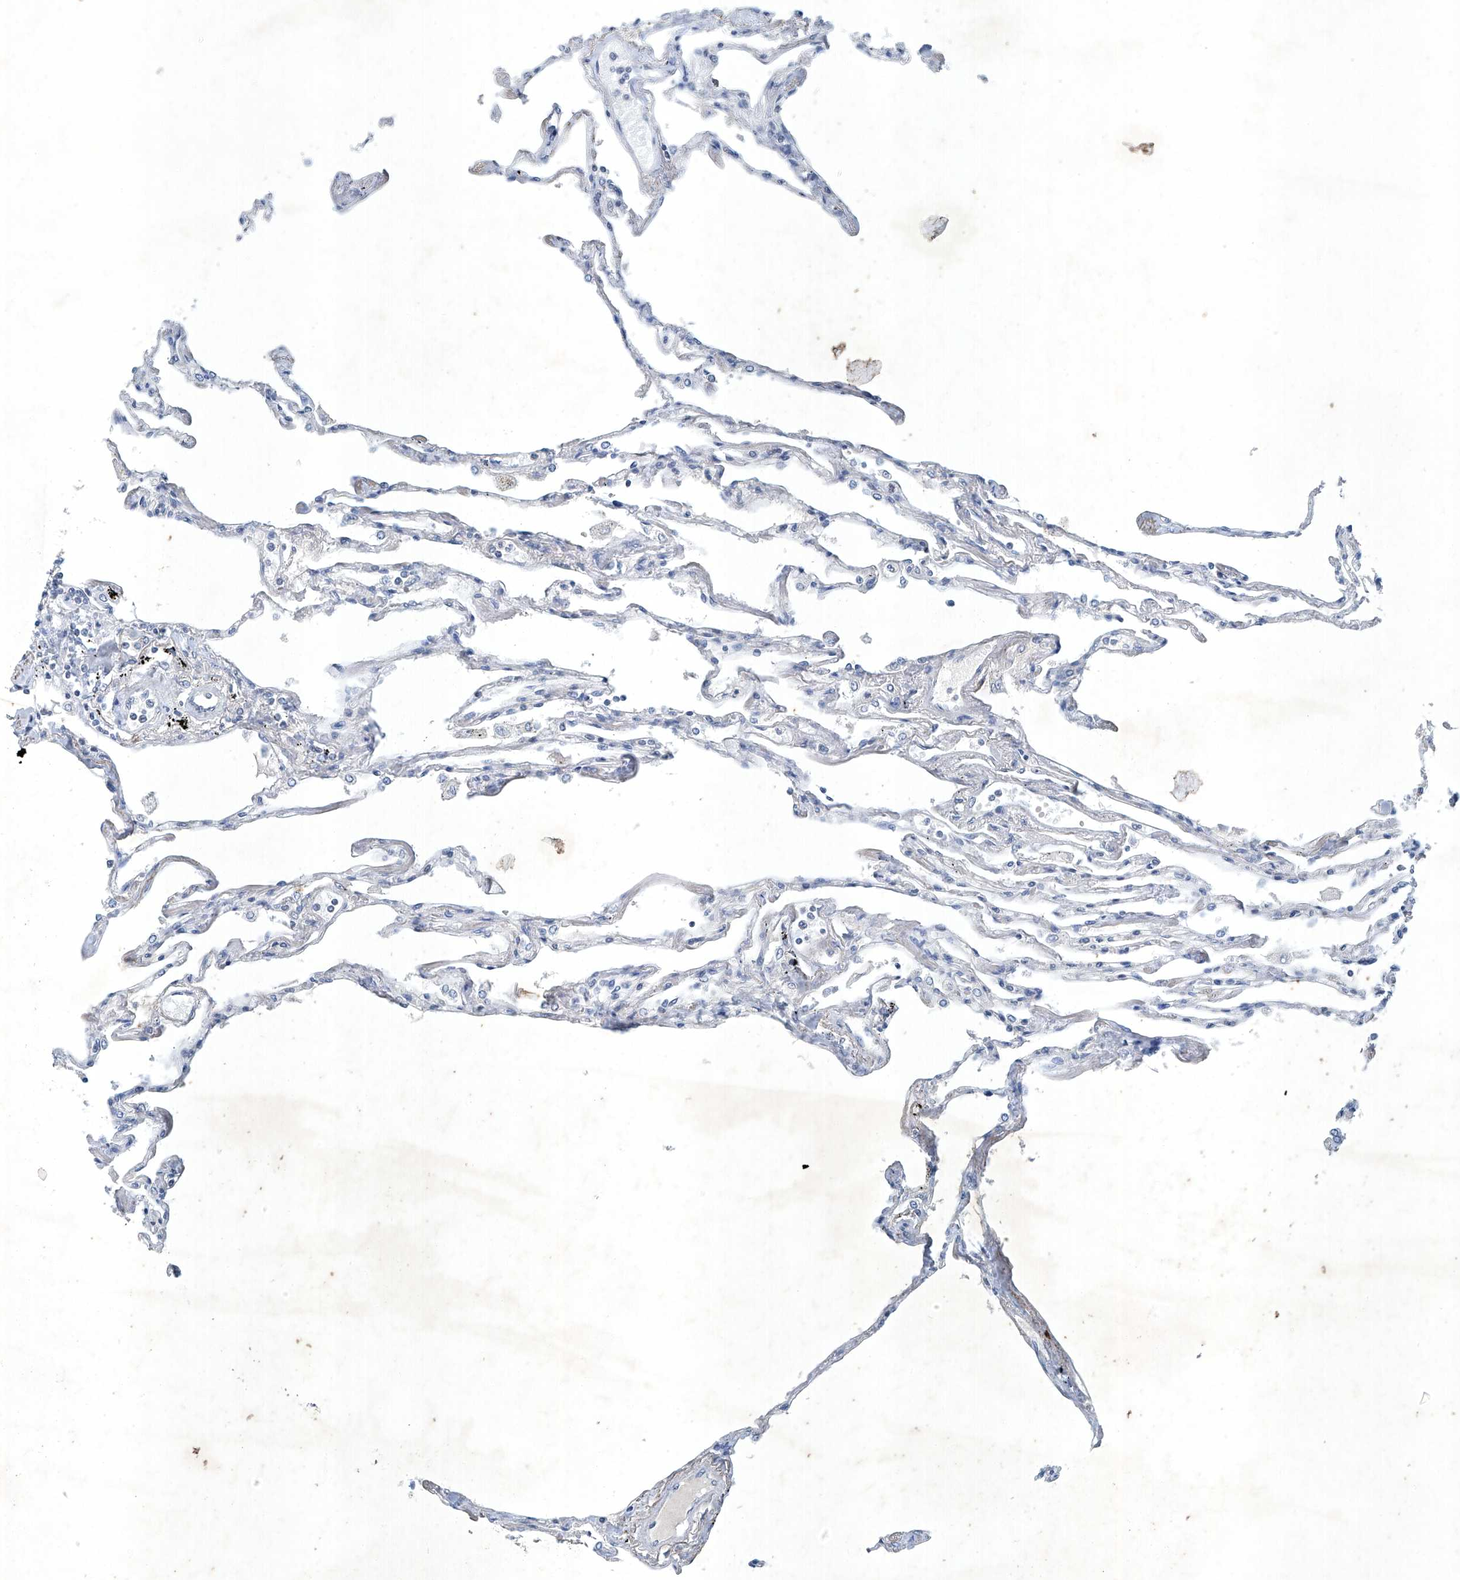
{"staining": {"intensity": "negative", "quantity": "none", "location": "none"}, "tissue": "lung", "cell_type": "Alveolar cells", "image_type": "normal", "snomed": [{"axis": "morphology", "description": "Normal tissue, NOS"}, {"axis": "topography", "description": "Lung"}], "caption": "IHC photomicrograph of unremarkable lung: lung stained with DAB (3,3'-diaminobenzidine) displays no significant protein positivity in alveolar cells.", "gene": "TAF8", "patient": {"sex": "female", "age": 67}}